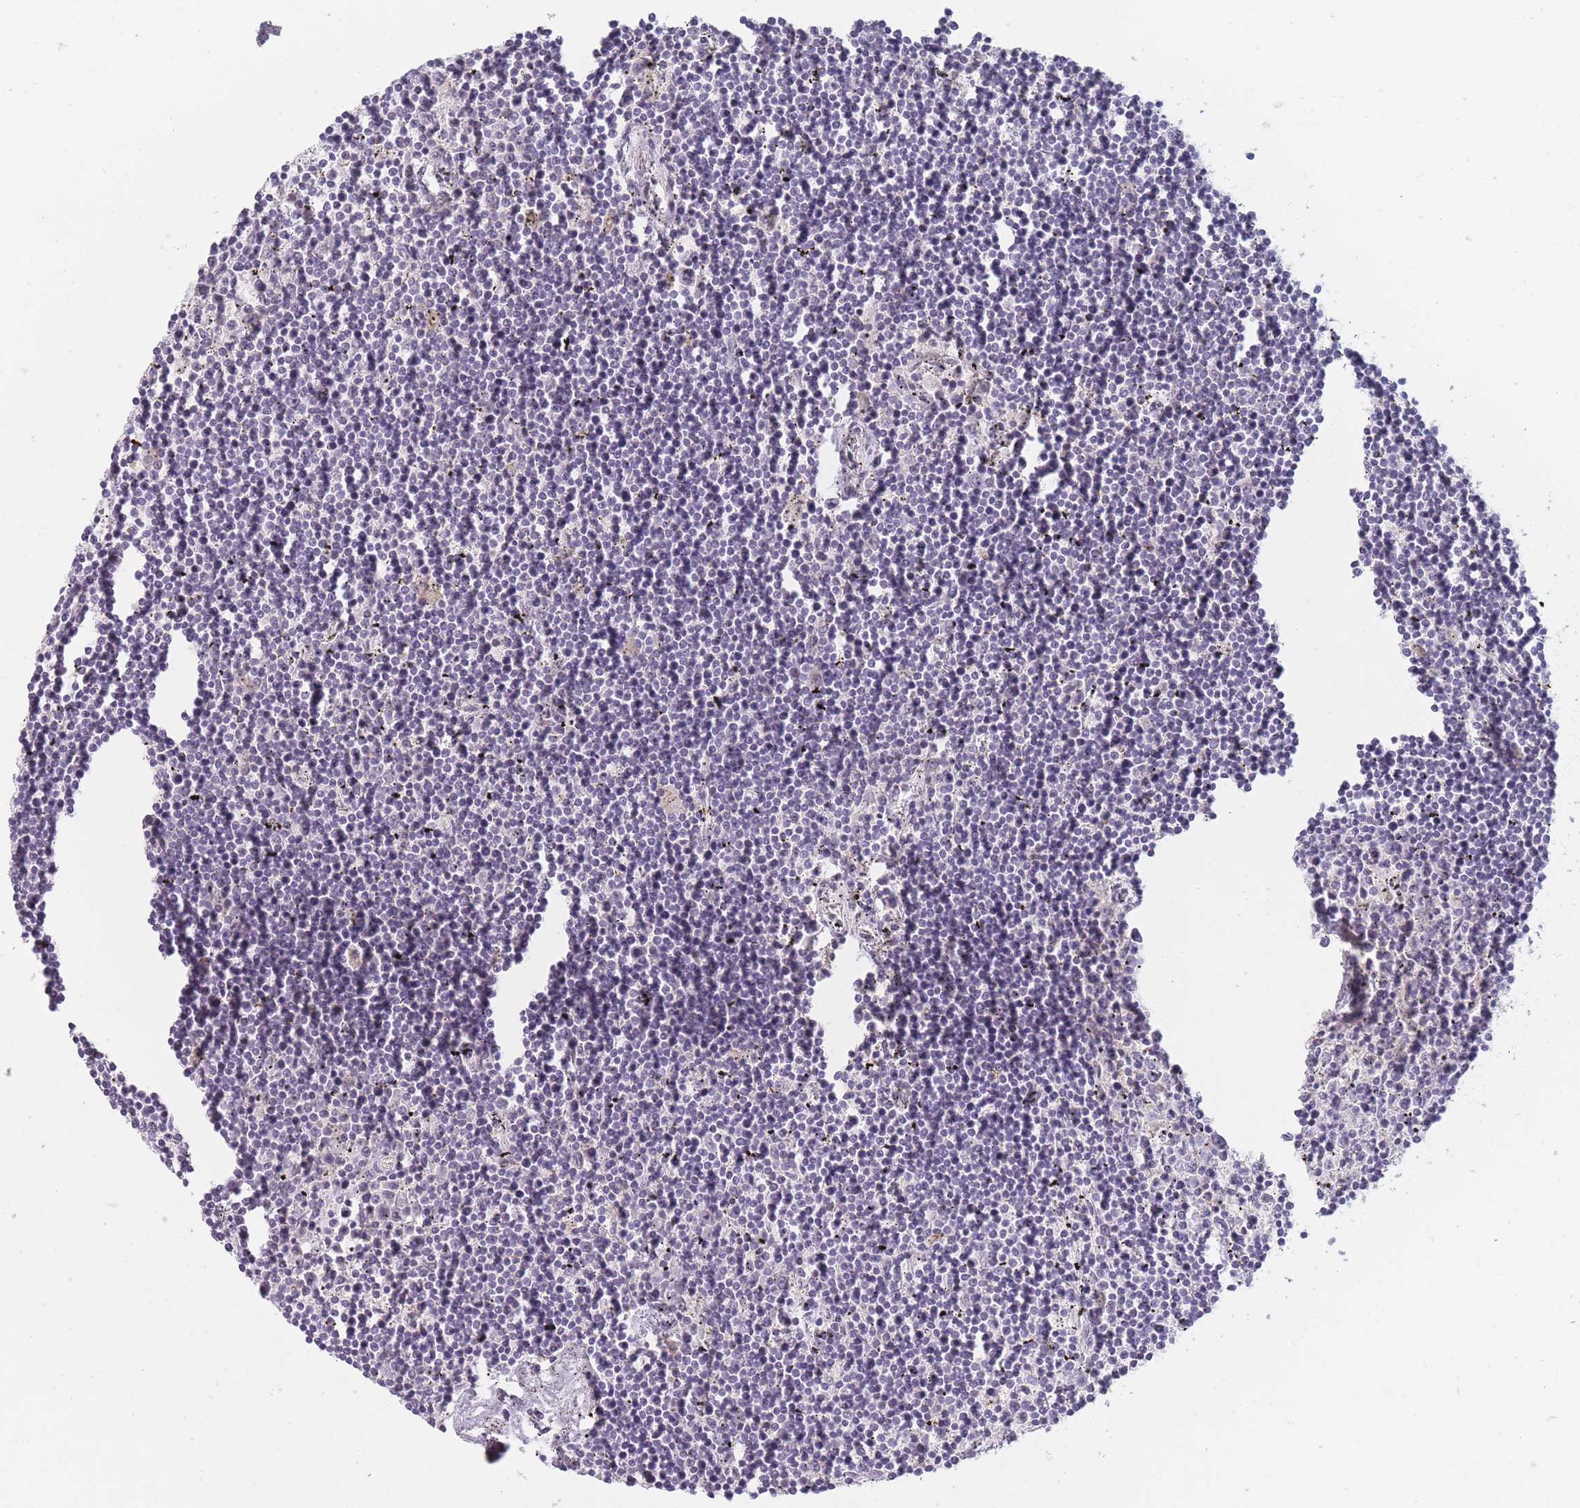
{"staining": {"intensity": "negative", "quantity": "none", "location": "none"}, "tissue": "lymphoma", "cell_type": "Tumor cells", "image_type": "cancer", "snomed": [{"axis": "morphology", "description": "Malignant lymphoma, non-Hodgkin's type, Low grade"}, {"axis": "topography", "description": "Spleen"}], "caption": "Tumor cells show no significant positivity in lymphoma.", "gene": "PCDH12", "patient": {"sex": "male", "age": 76}}